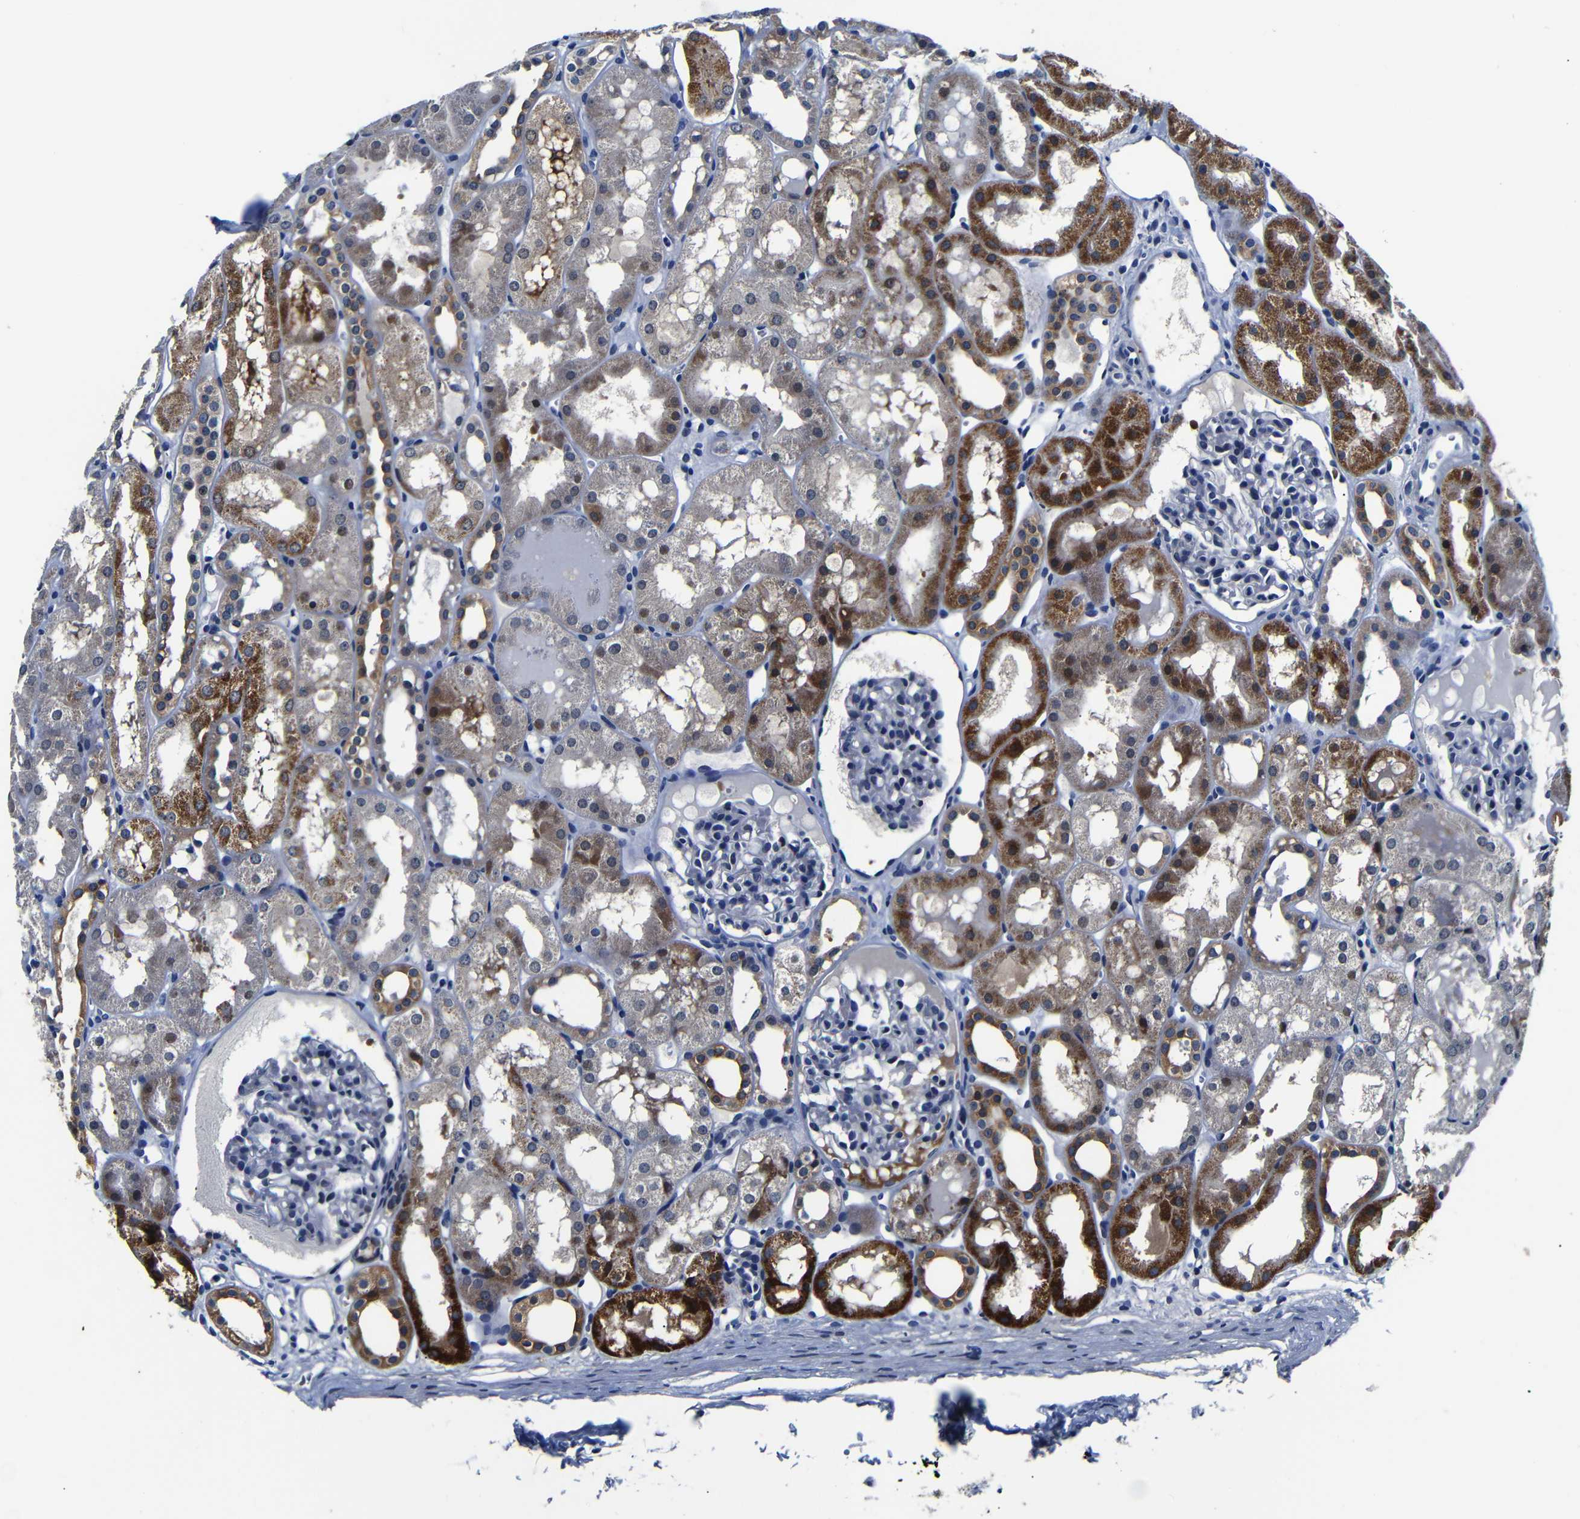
{"staining": {"intensity": "negative", "quantity": "none", "location": "none"}, "tissue": "kidney", "cell_type": "Cells in glomeruli", "image_type": "normal", "snomed": [{"axis": "morphology", "description": "Normal tissue, NOS"}, {"axis": "topography", "description": "Kidney"}, {"axis": "topography", "description": "Urinary bladder"}], "caption": "Immunohistochemistry micrograph of unremarkable kidney stained for a protein (brown), which exhibits no staining in cells in glomeruli. (Immunohistochemistry (ihc), brightfield microscopy, high magnification).", "gene": "DEPP1", "patient": {"sex": "male", "age": 16}}